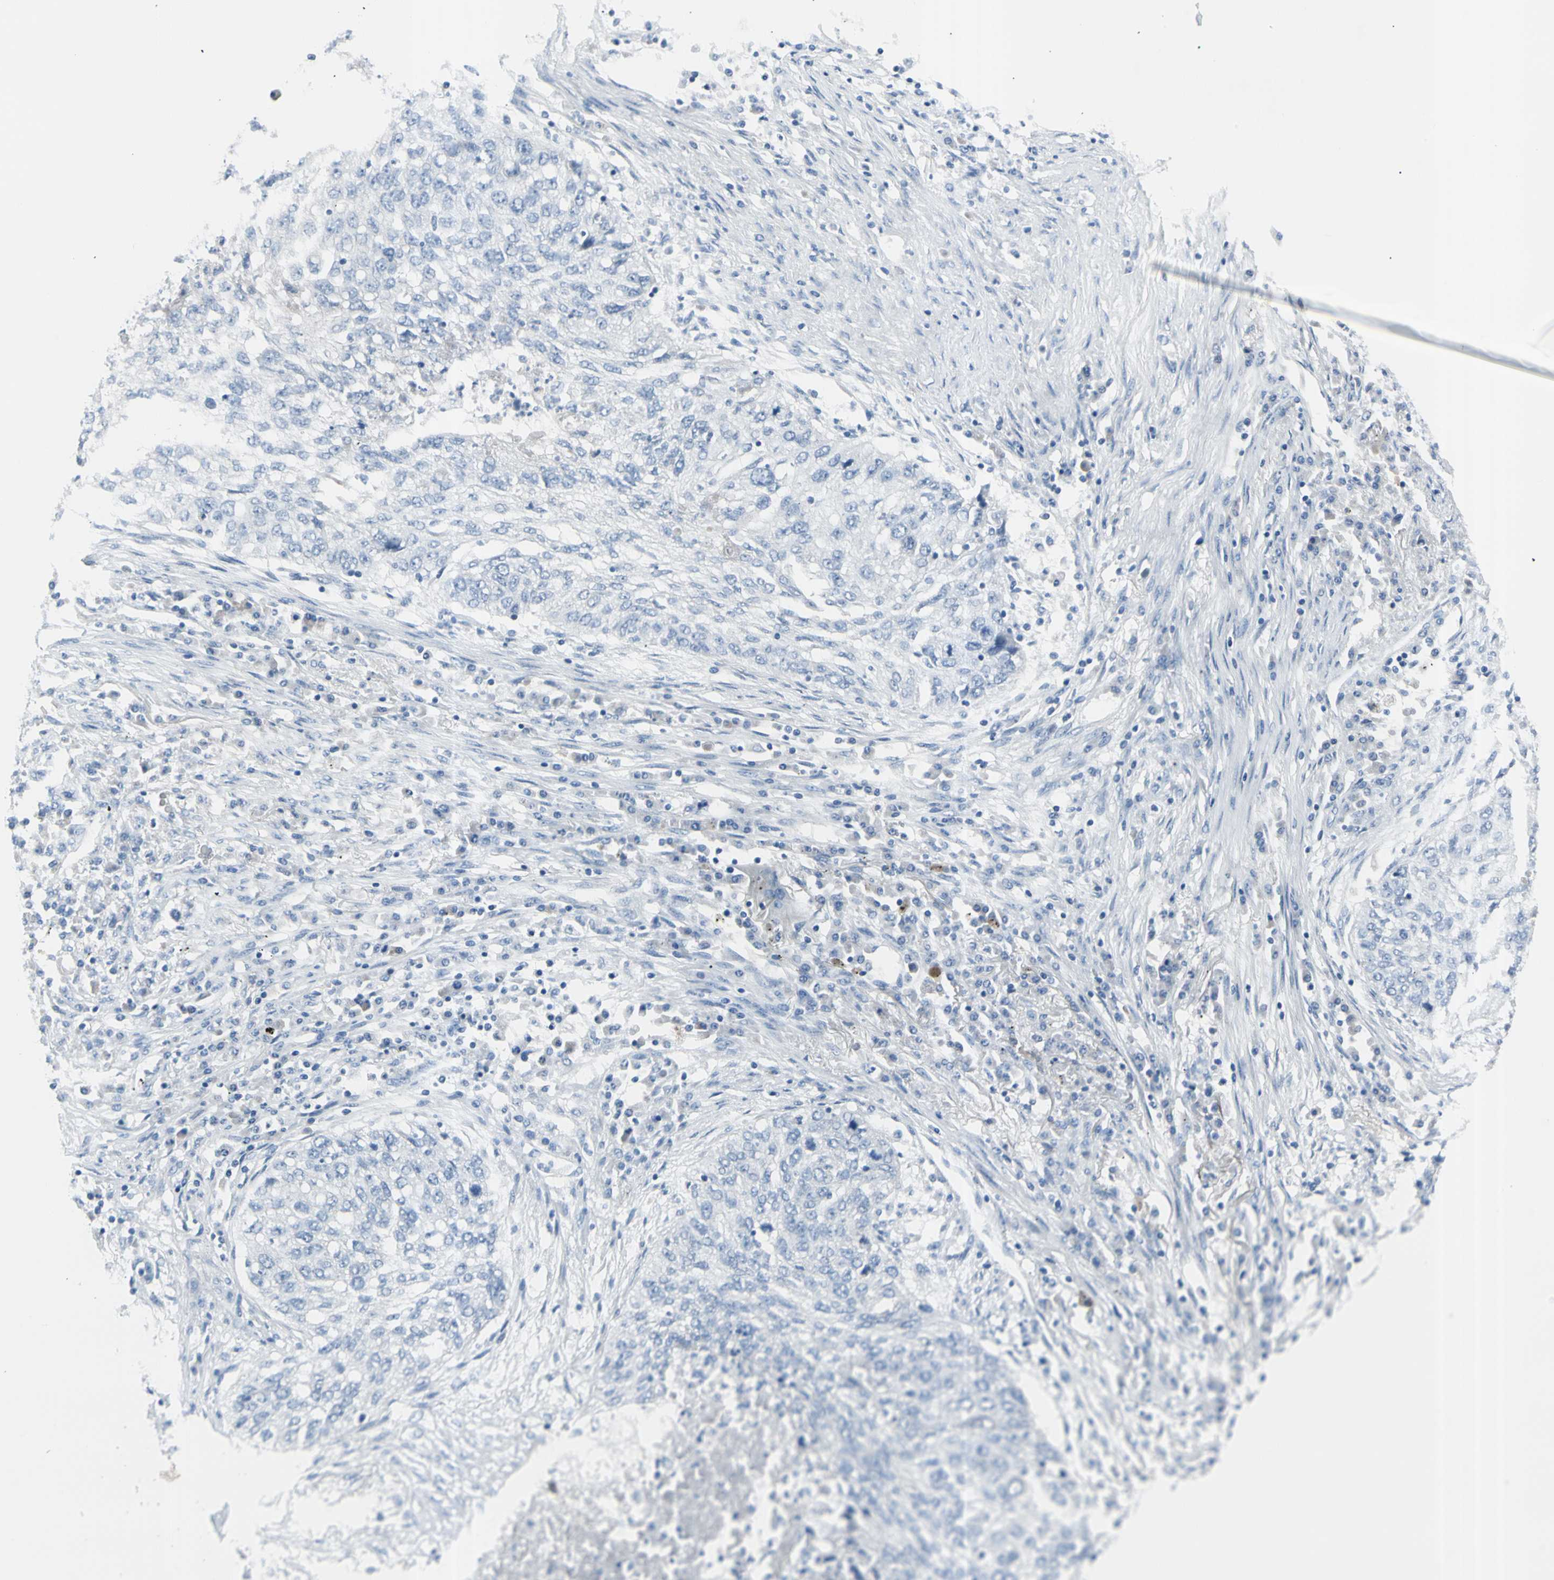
{"staining": {"intensity": "negative", "quantity": "none", "location": "none"}, "tissue": "lung cancer", "cell_type": "Tumor cells", "image_type": "cancer", "snomed": [{"axis": "morphology", "description": "Squamous cell carcinoma, NOS"}, {"axis": "topography", "description": "Lung"}], "caption": "Immunohistochemistry (IHC) image of neoplastic tissue: human squamous cell carcinoma (lung) stained with DAB displays no significant protein positivity in tumor cells.", "gene": "TPO", "patient": {"sex": "female", "age": 63}}